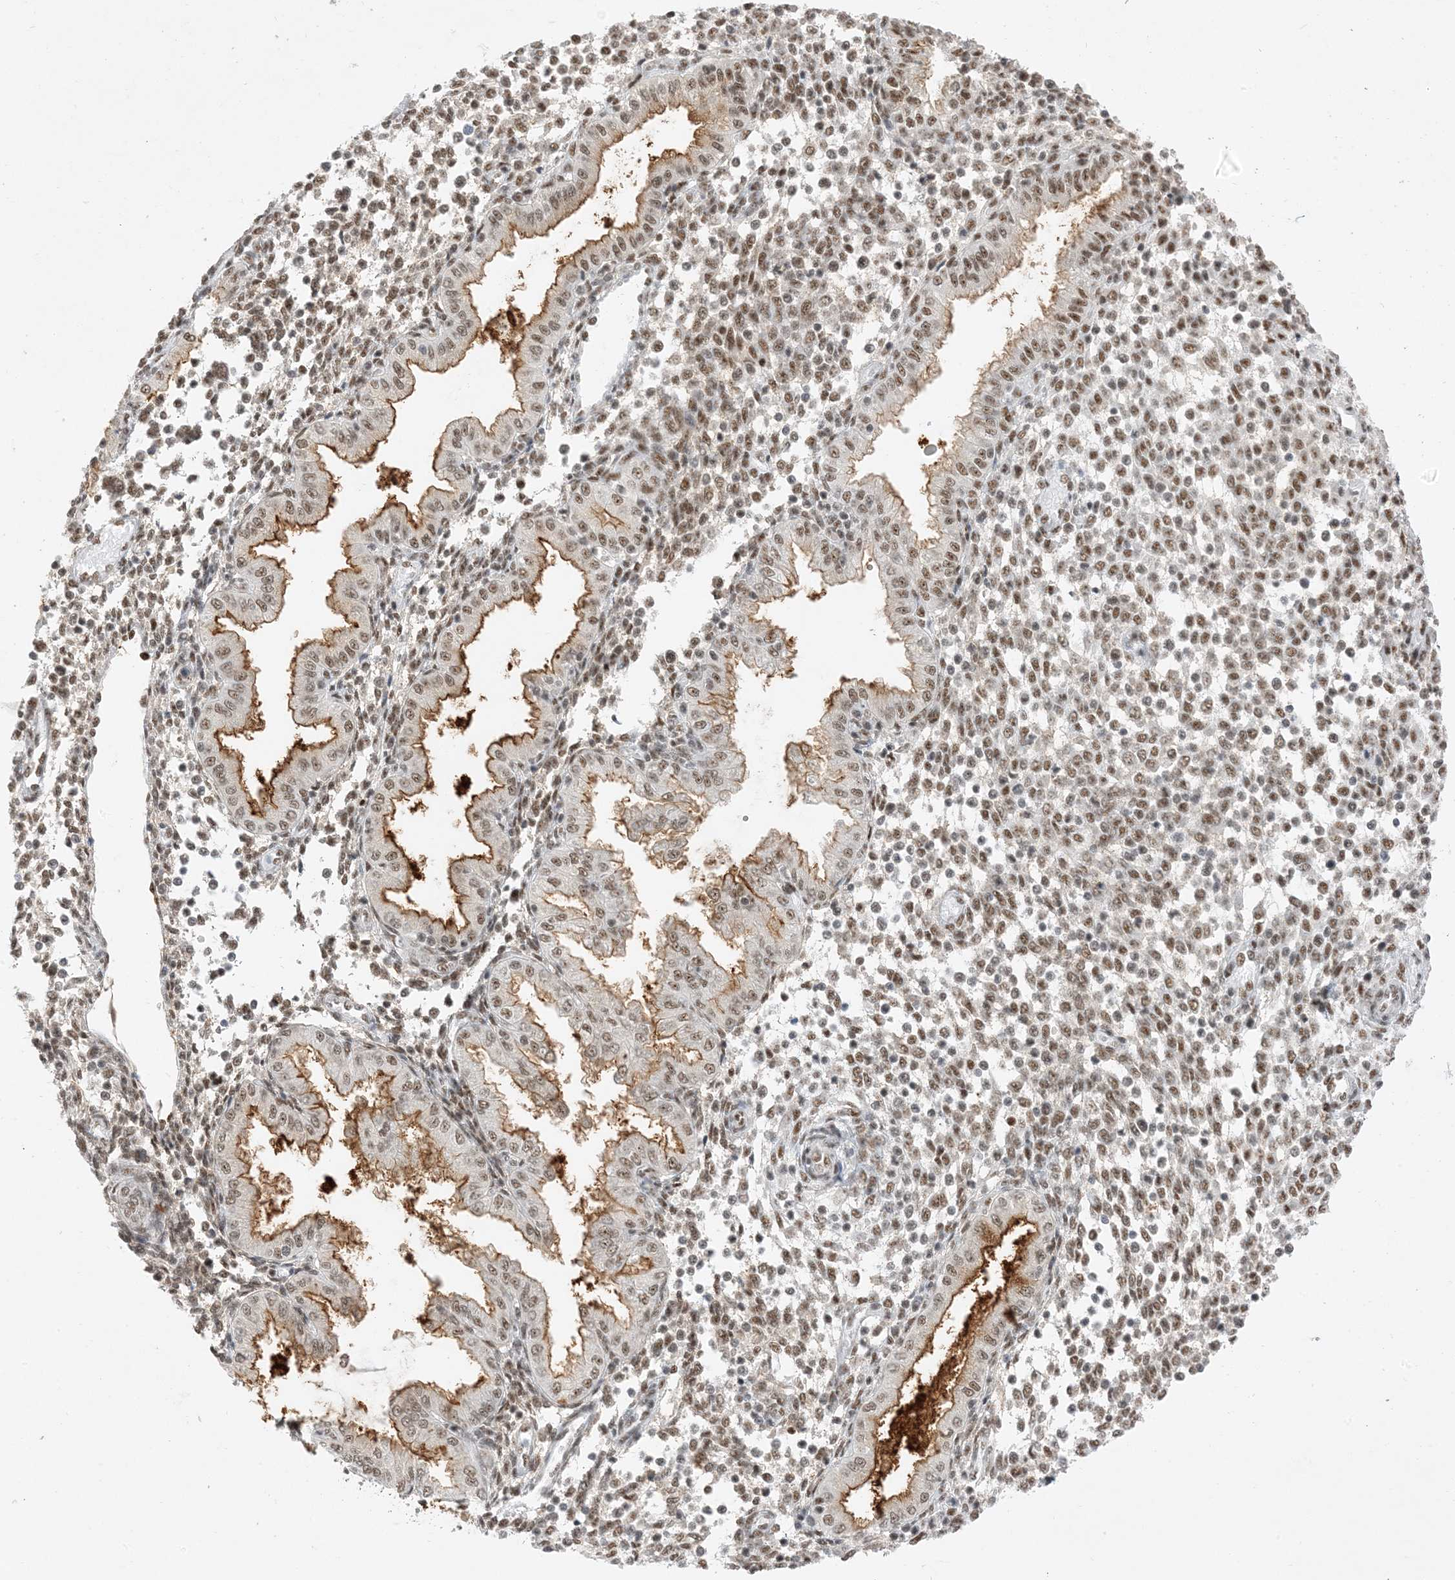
{"staining": {"intensity": "moderate", "quantity": "25%-75%", "location": "nuclear"}, "tissue": "endometrium", "cell_type": "Cells in endometrial stroma", "image_type": "normal", "snomed": [{"axis": "morphology", "description": "Normal tissue, NOS"}, {"axis": "topography", "description": "Endometrium"}], "caption": "Immunohistochemistry (IHC) of unremarkable human endometrium shows medium levels of moderate nuclear positivity in about 25%-75% of cells in endometrial stroma.", "gene": "SF3A3", "patient": {"sex": "female", "age": 53}}